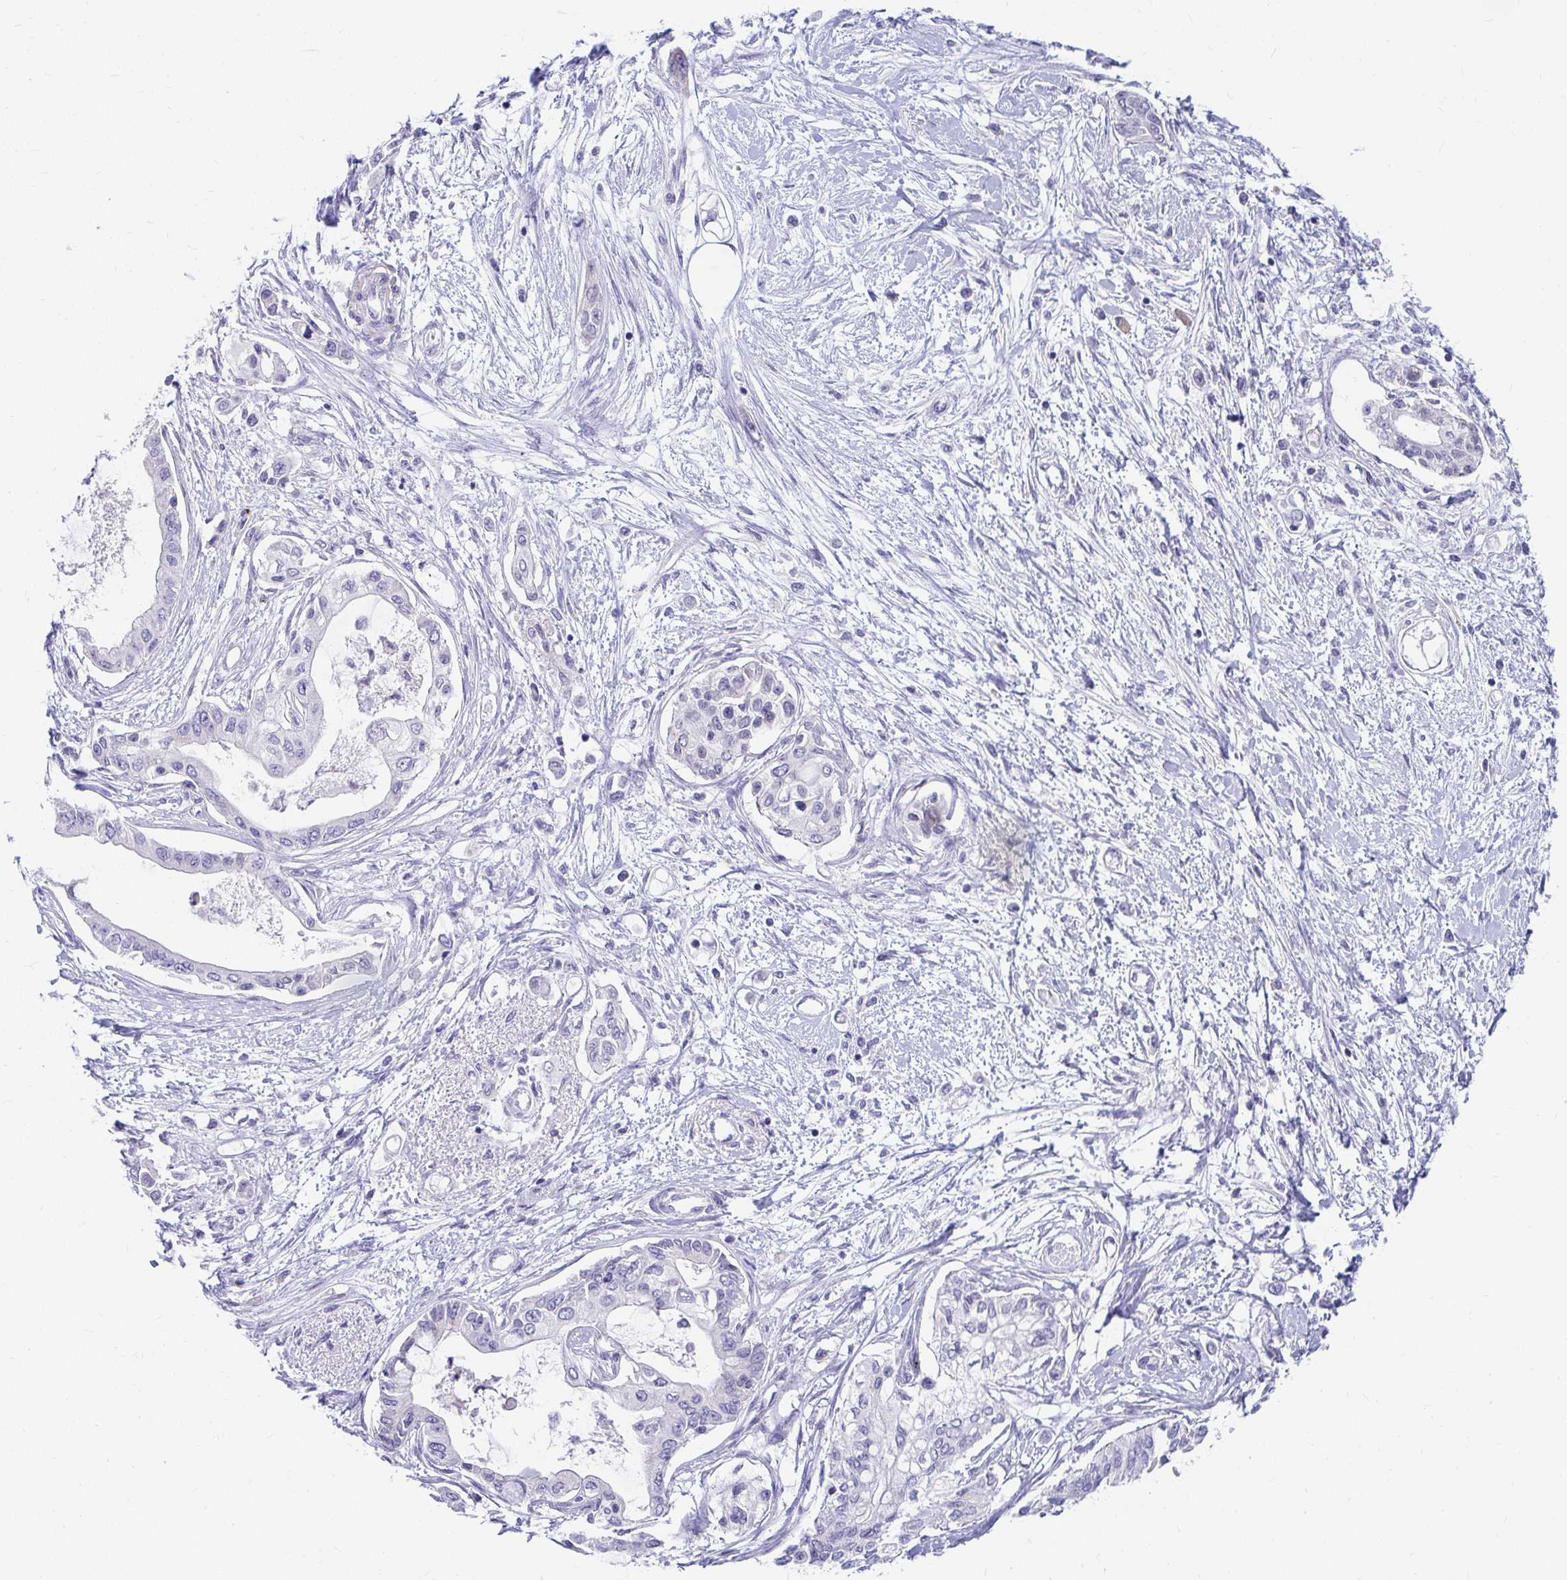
{"staining": {"intensity": "negative", "quantity": "none", "location": "none"}, "tissue": "pancreatic cancer", "cell_type": "Tumor cells", "image_type": "cancer", "snomed": [{"axis": "morphology", "description": "Adenocarcinoma, NOS"}, {"axis": "topography", "description": "Pancreas"}], "caption": "Immunohistochemistry image of pancreatic cancer stained for a protein (brown), which demonstrates no expression in tumor cells.", "gene": "EXOC5", "patient": {"sex": "female", "age": 77}}